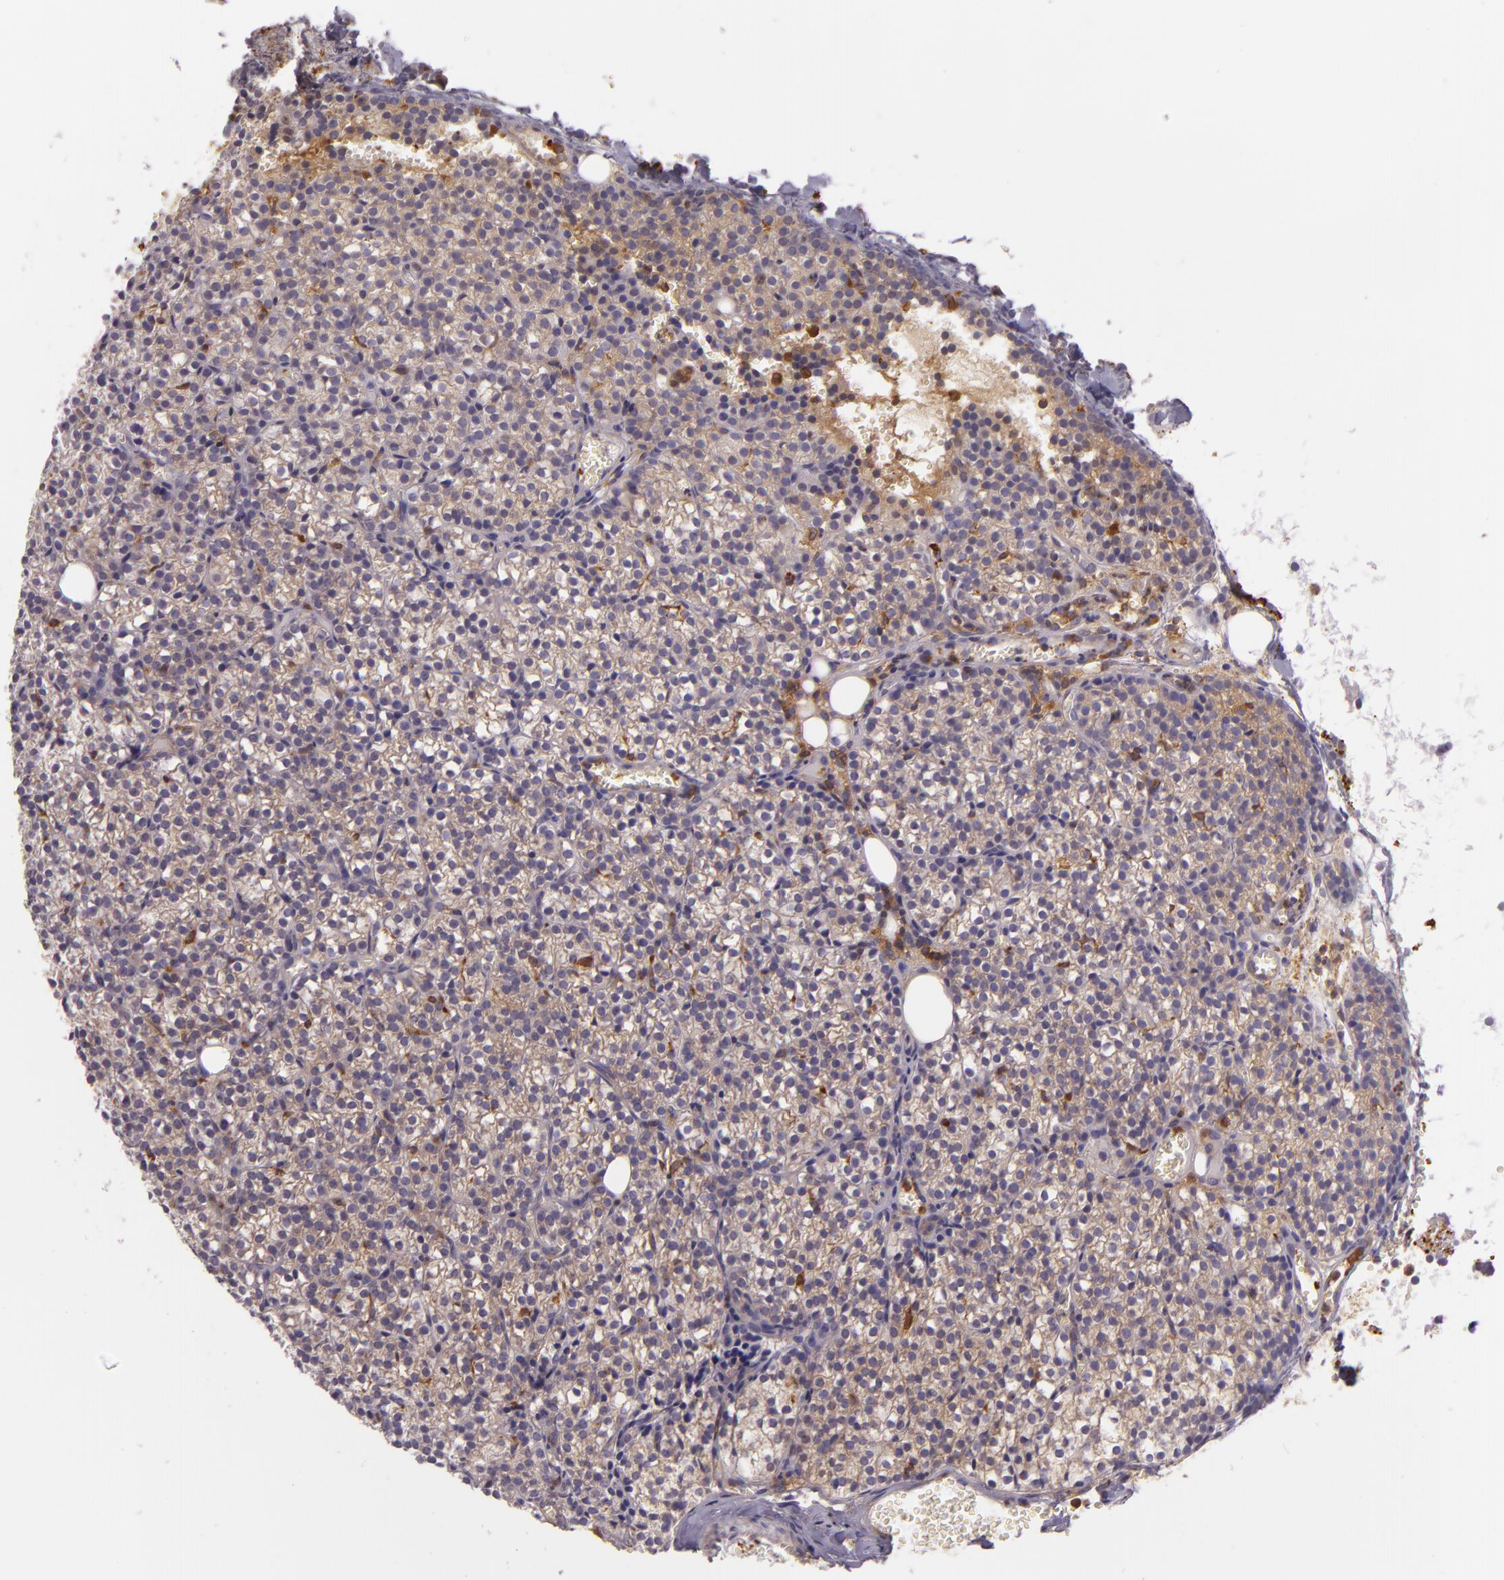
{"staining": {"intensity": "moderate", "quantity": ">75%", "location": "cytoplasmic/membranous"}, "tissue": "parathyroid gland", "cell_type": "Glandular cells", "image_type": "normal", "snomed": [{"axis": "morphology", "description": "Normal tissue, NOS"}, {"axis": "topography", "description": "Parathyroid gland"}], "caption": "A histopathology image of parathyroid gland stained for a protein reveals moderate cytoplasmic/membranous brown staining in glandular cells. The protein is shown in brown color, while the nuclei are stained blue.", "gene": "TLN1", "patient": {"sex": "female", "age": 17}}